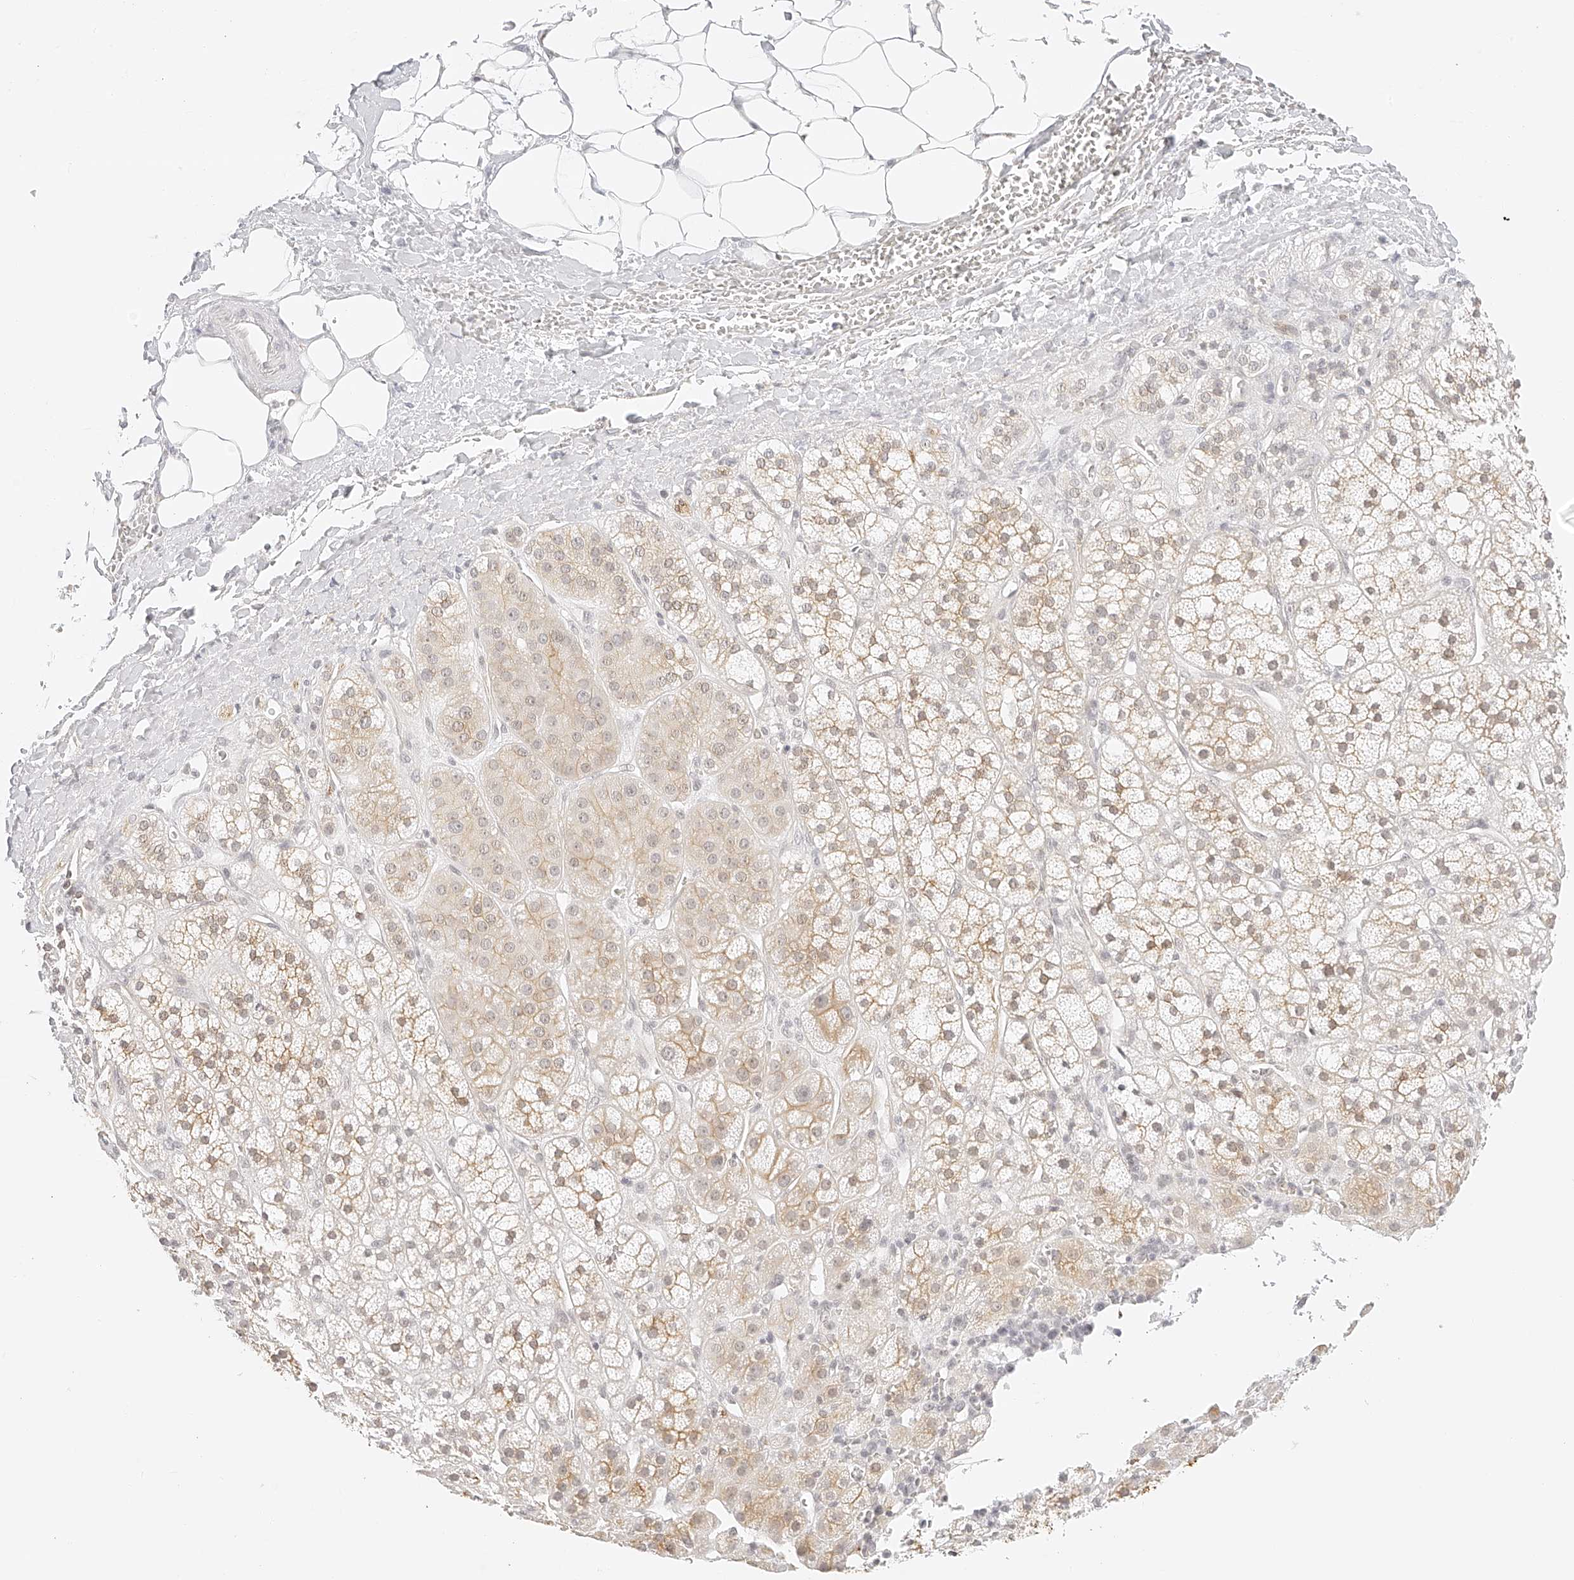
{"staining": {"intensity": "moderate", "quantity": ">75%", "location": "cytoplasmic/membranous"}, "tissue": "adrenal gland", "cell_type": "Glandular cells", "image_type": "normal", "snomed": [{"axis": "morphology", "description": "Normal tissue, NOS"}, {"axis": "topography", "description": "Adrenal gland"}], "caption": "Immunohistochemistry (IHC) staining of normal adrenal gland, which exhibits medium levels of moderate cytoplasmic/membranous positivity in approximately >75% of glandular cells indicating moderate cytoplasmic/membranous protein expression. The staining was performed using DAB (3,3'-diaminobenzidine) (brown) for protein detection and nuclei were counterstained in hematoxylin (blue).", "gene": "ZFP69", "patient": {"sex": "male", "age": 56}}